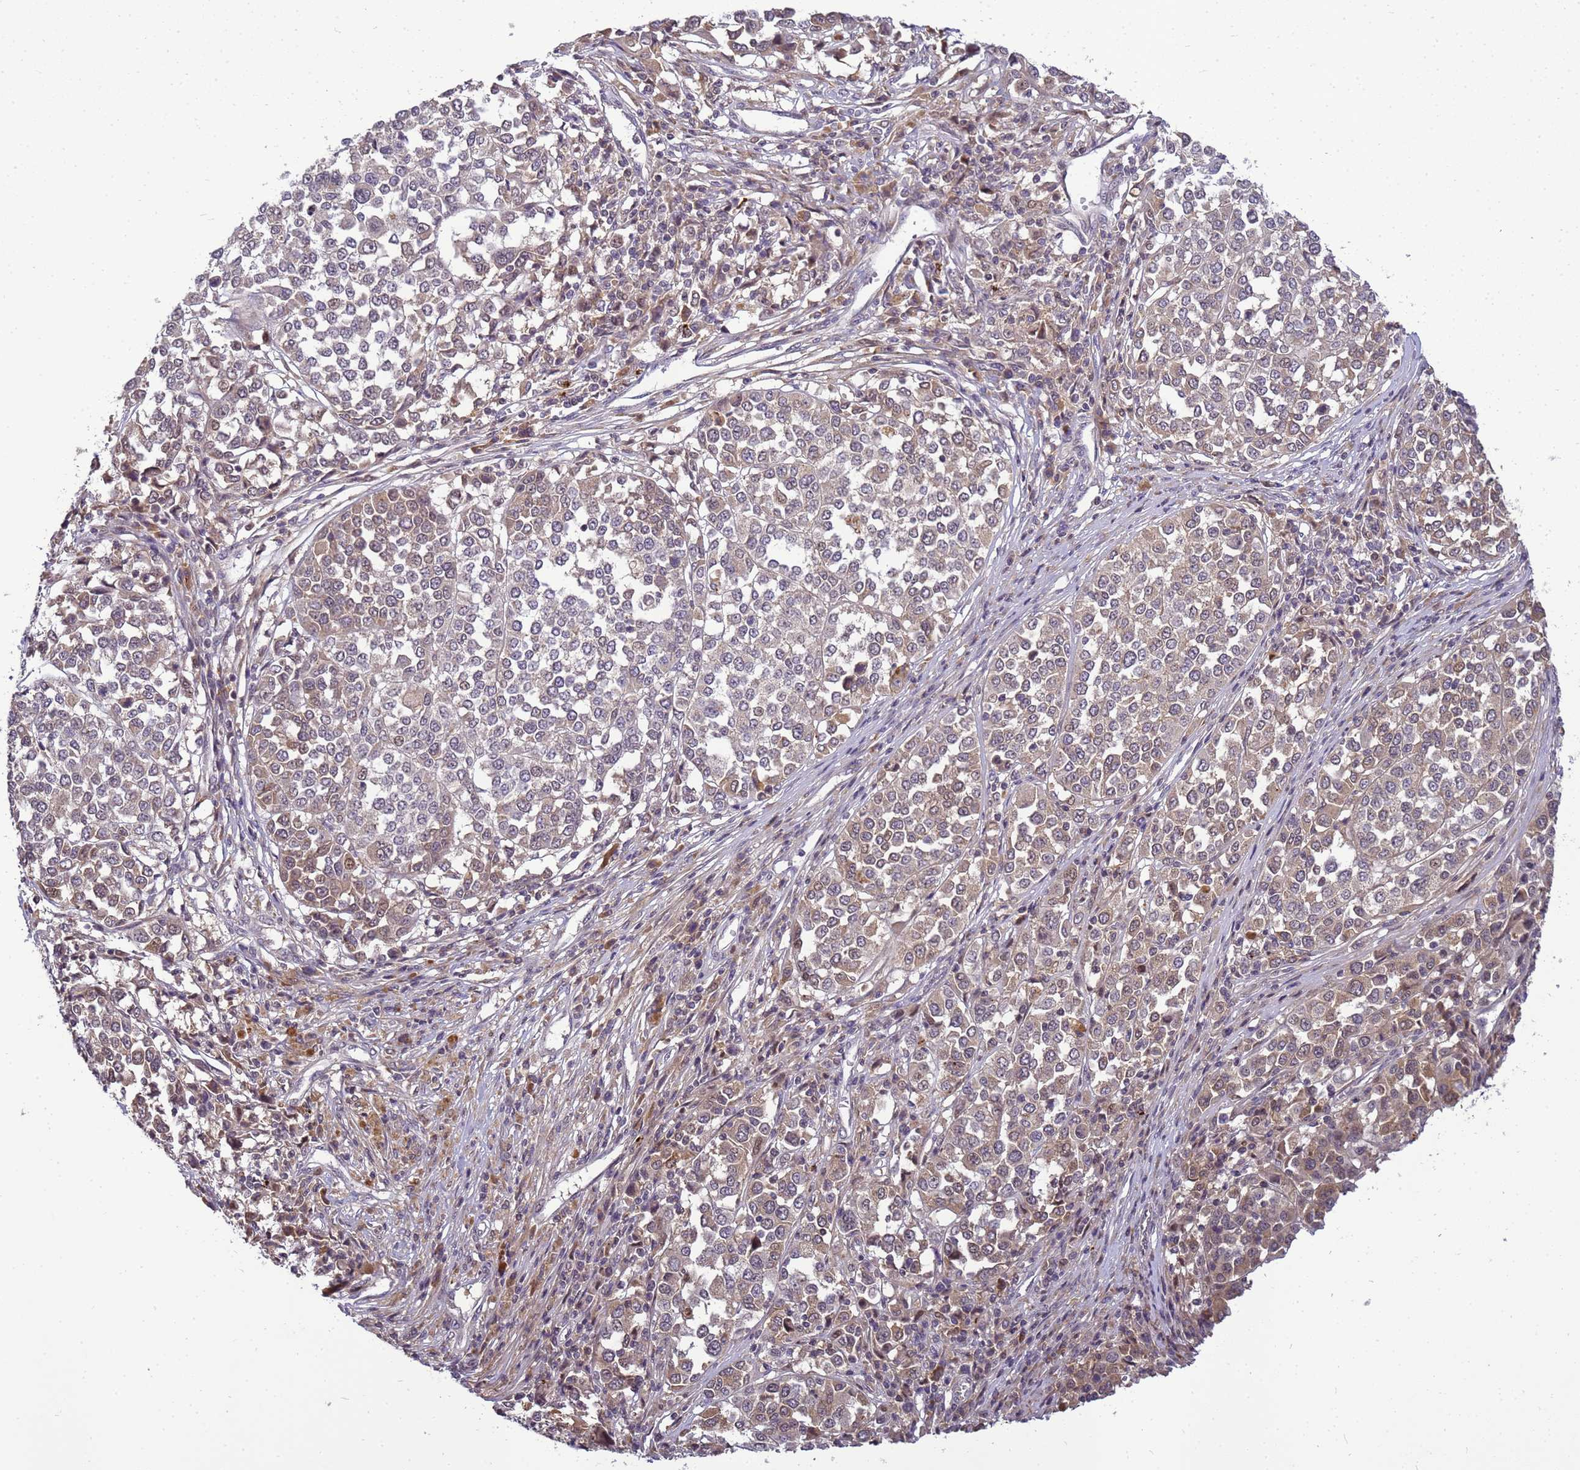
{"staining": {"intensity": "weak", "quantity": "<25%", "location": "cytoplasmic/membranous"}, "tissue": "melanoma", "cell_type": "Tumor cells", "image_type": "cancer", "snomed": [{"axis": "morphology", "description": "Malignant melanoma, Metastatic site"}, {"axis": "topography", "description": "Lymph node"}], "caption": "Tumor cells show no significant expression in malignant melanoma (metastatic site).", "gene": "TMEM74B", "patient": {"sex": "male", "age": 44}}